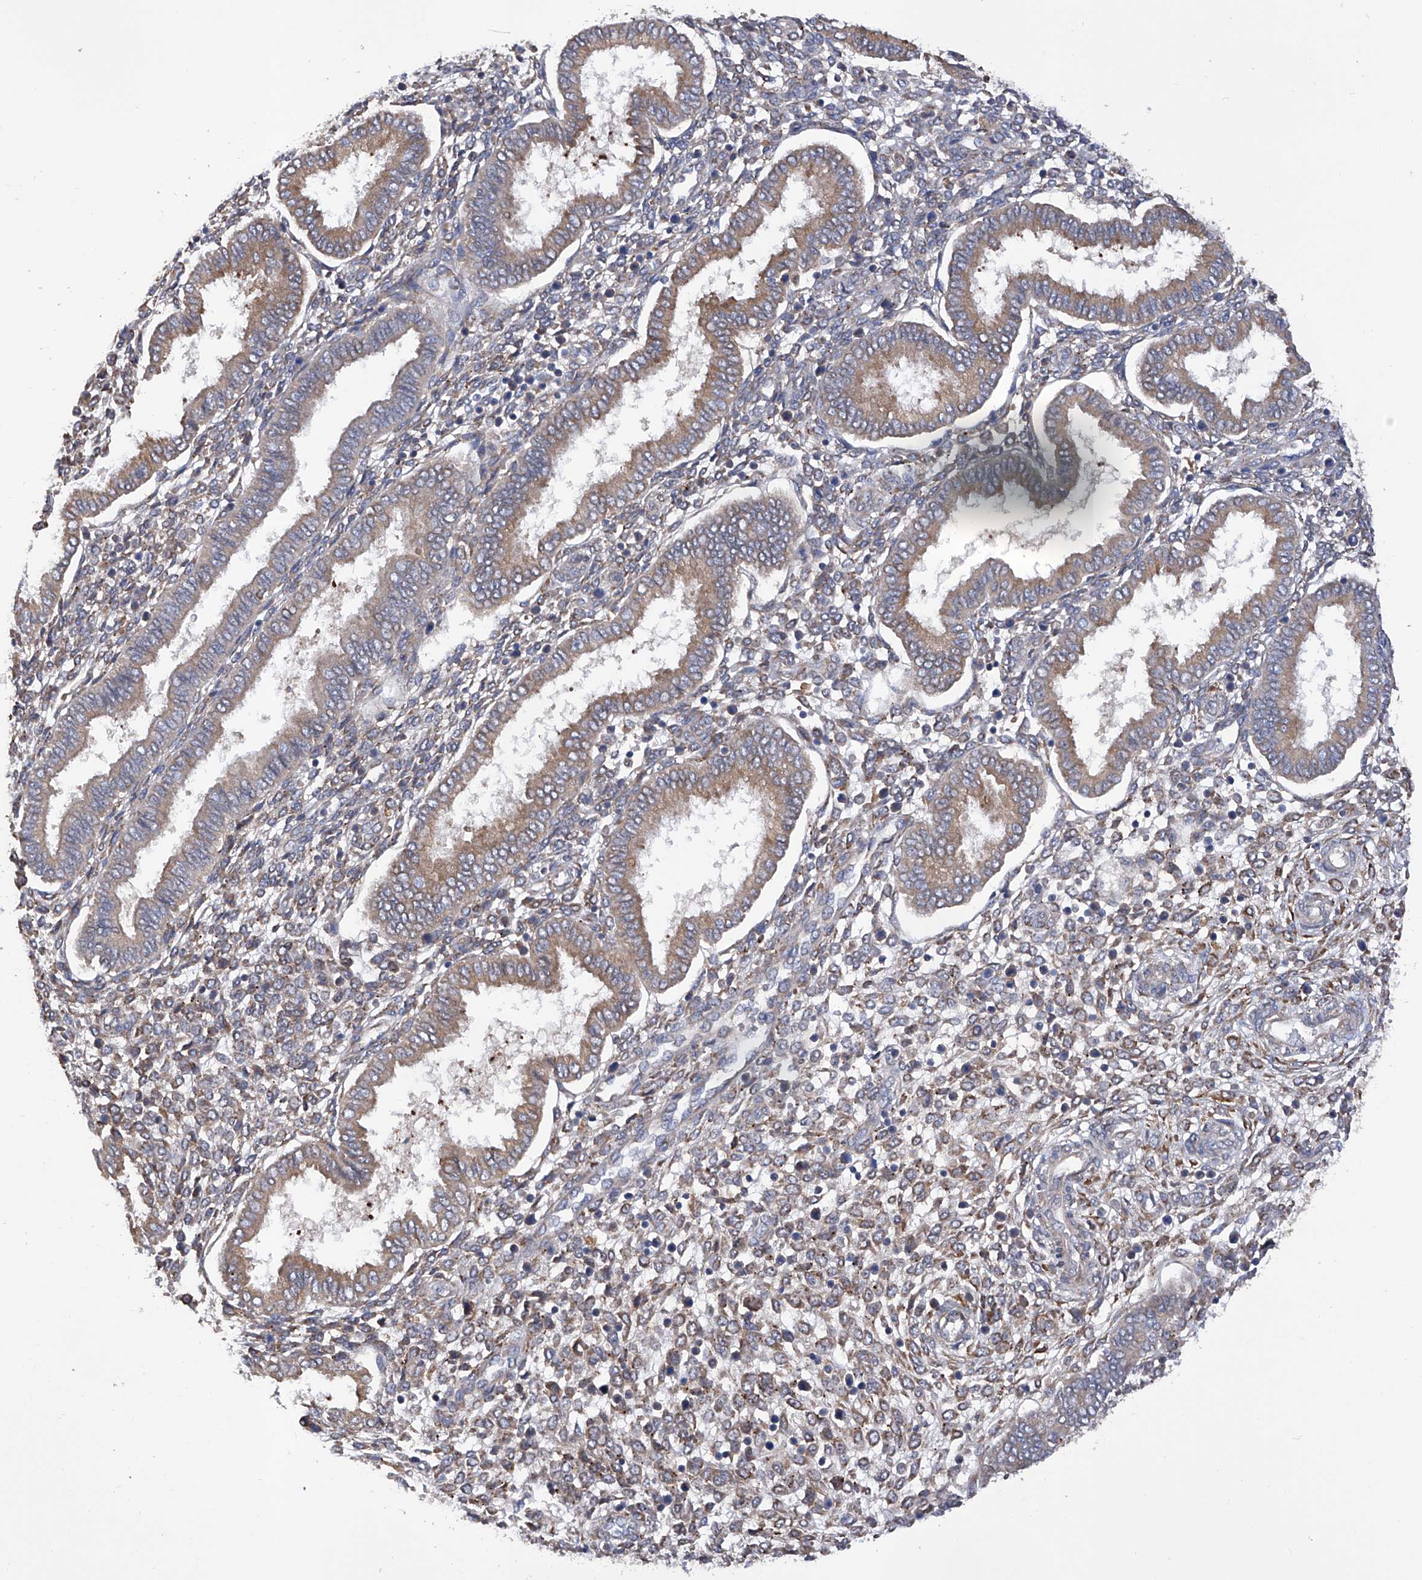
{"staining": {"intensity": "weak", "quantity": "25%-75%", "location": "cytoplasmic/membranous"}, "tissue": "endometrium", "cell_type": "Cells in endometrial stroma", "image_type": "normal", "snomed": [{"axis": "morphology", "description": "Normal tissue, NOS"}, {"axis": "topography", "description": "Endometrium"}], "caption": "Immunohistochemical staining of normal endometrium shows low levels of weak cytoplasmic/membranous staining in about 25%-75% of cells in endometrial stroma.", "gene": "INPP5B", "patient": {"sex": "female", "age": 24}}